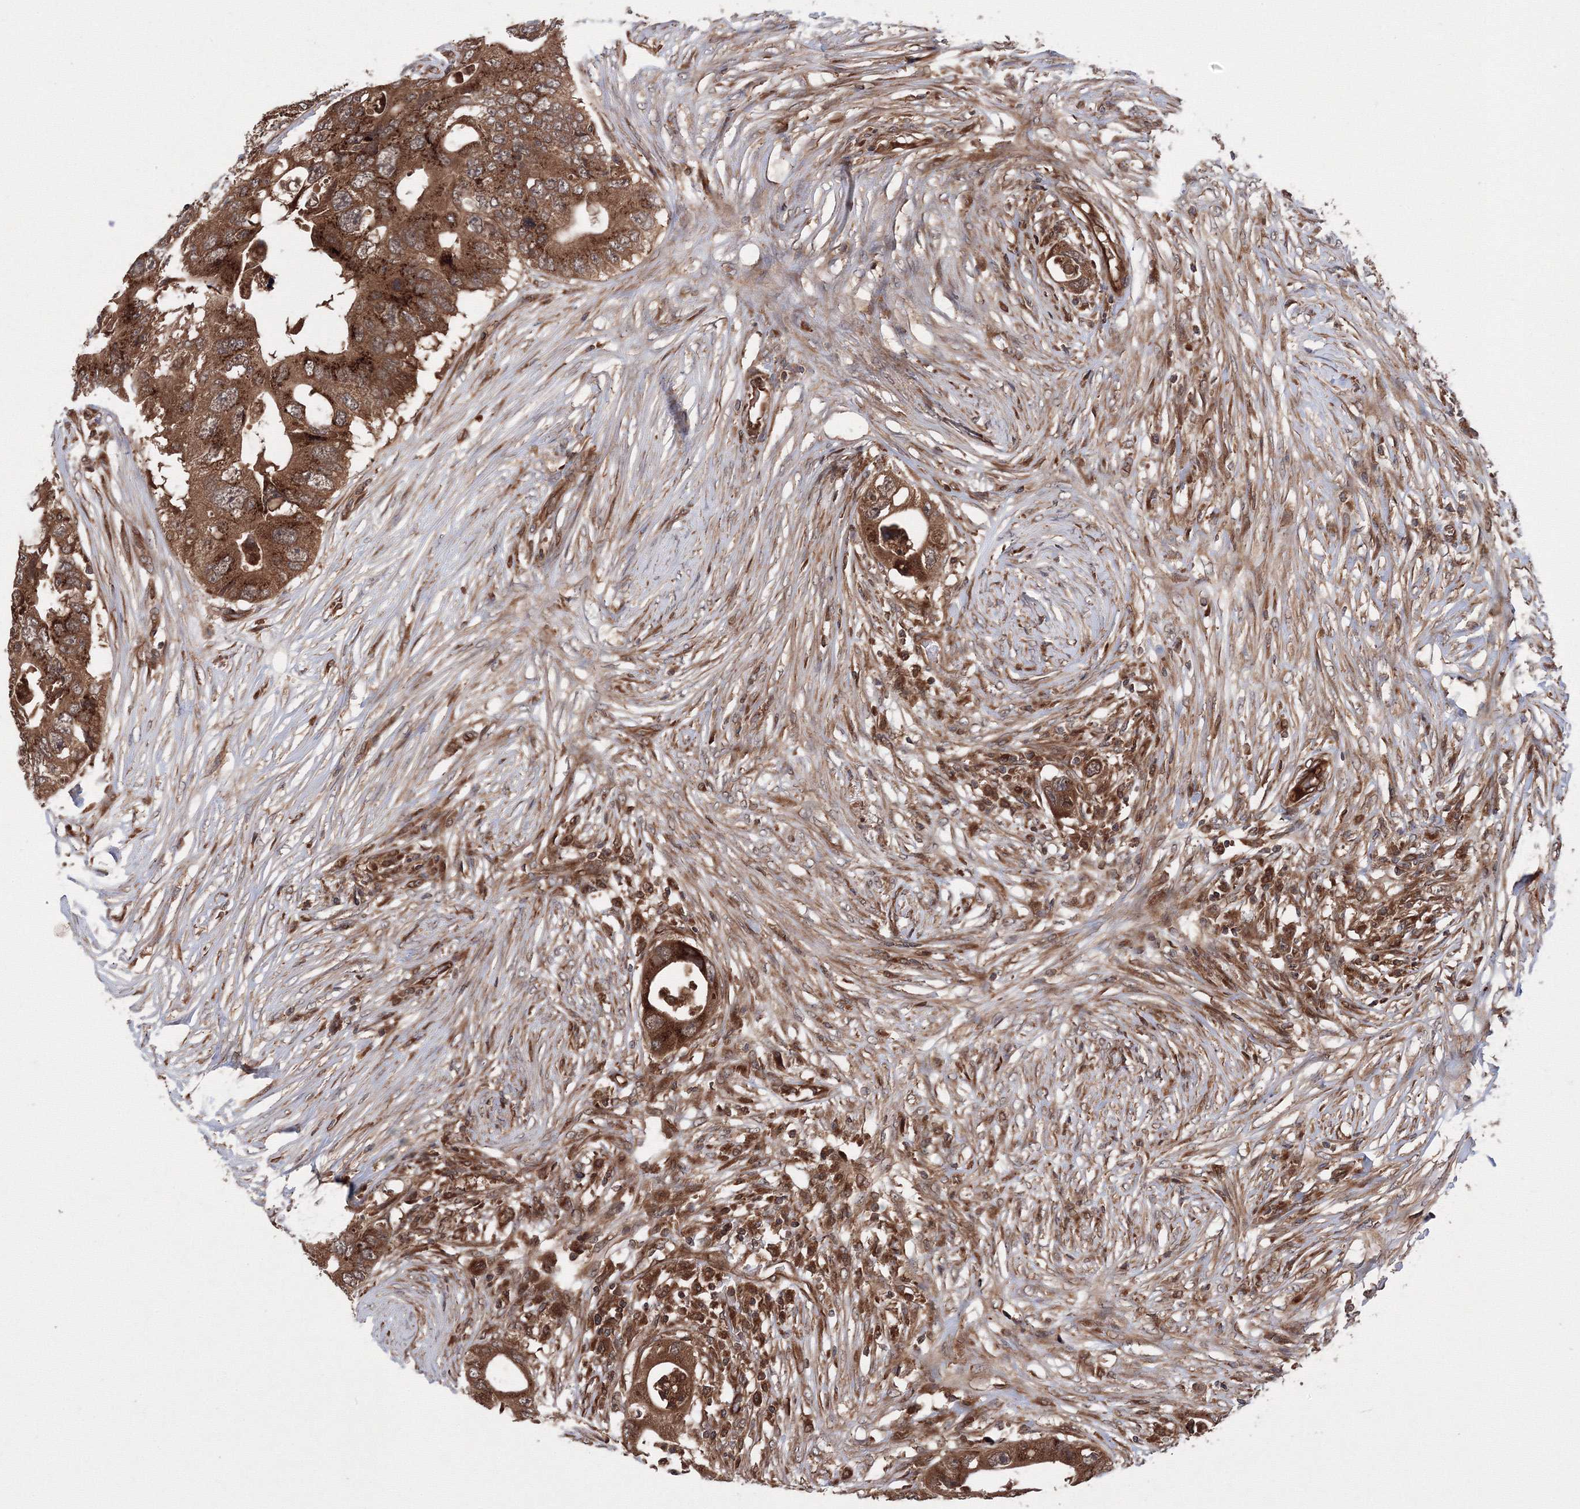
{"staining": {"intensity": "strong", "quantity": ">75%", "location": "cytoplasmic/membranous"}, "tissue": "colorectal cancer", "cell_type": "Tumor cells", "image_type": "cancer", "snomed": [{"axis": "morphology", "description": "Adenocarcinoma, NOS"}, {"axis": "topography", "description": "Colon"}], "caption": "Protein expression analysis of adenocarcinoma (colorectal) shows strong cytoplasmic/membranous positivity in approximately >75% of tumor cells.", "gene": "ATG3", "patient": {"sex": "male", "age": 71}}